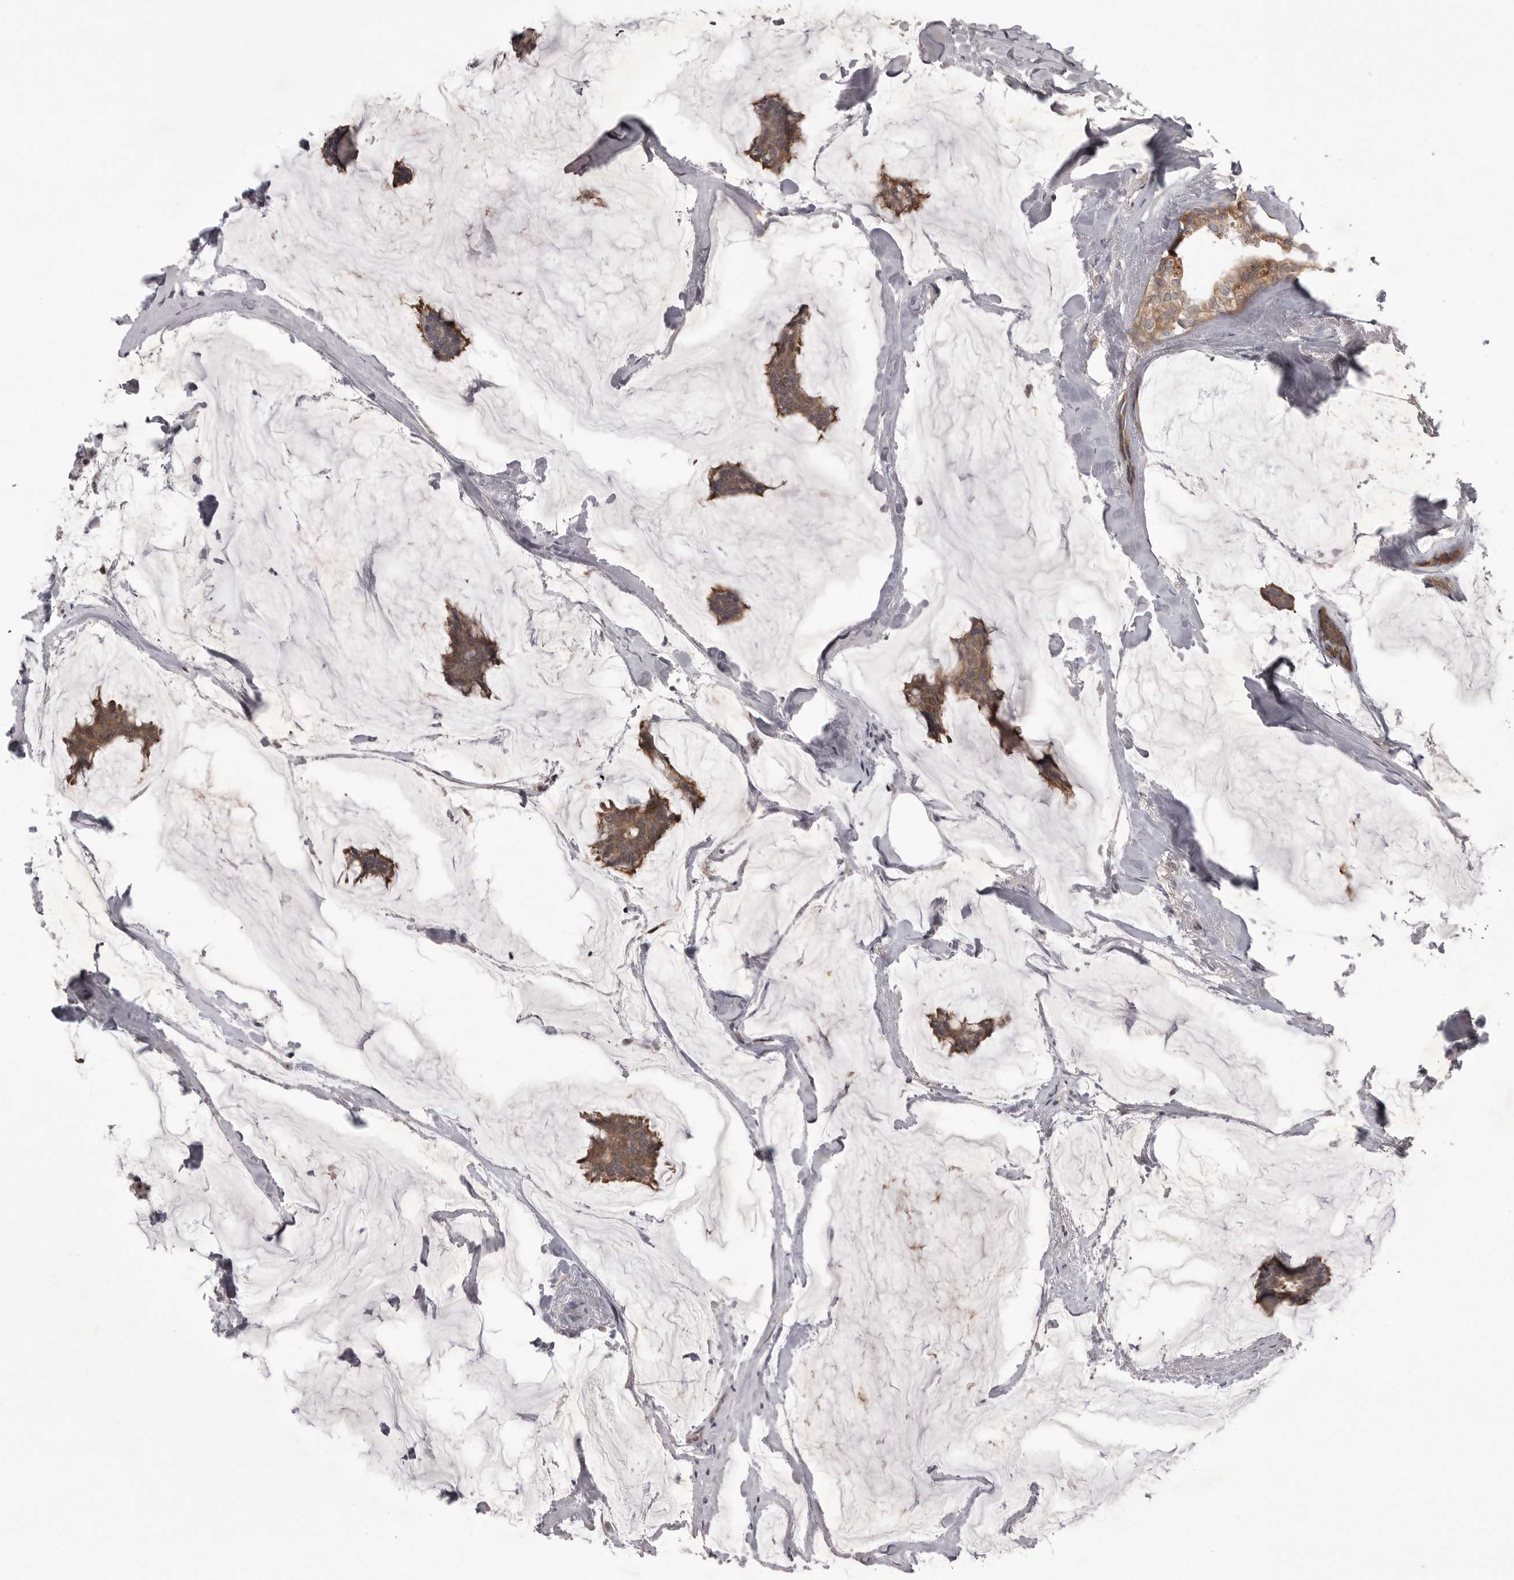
{"staining": {"intensity": "moderate", "quantity": ">75%", "location": "cytoplasmic/membranous"}, "tissue": "breast cancer", "cell_type": "Tumor cells", "image_type": "cancer", "snomed": [{"axis": "morphology", "description": "Duct carcinoma"}, {"axis": "topography", "description": "Breast"}], "caption": "A medium amount of moderate cytoplasmic/membranous positivity is identified in about >75% of tumor cells in breast infiltrating ductal carcinoma tissue.", "gene": "STK24", "patient": {"sex": "female", "age": 93}}